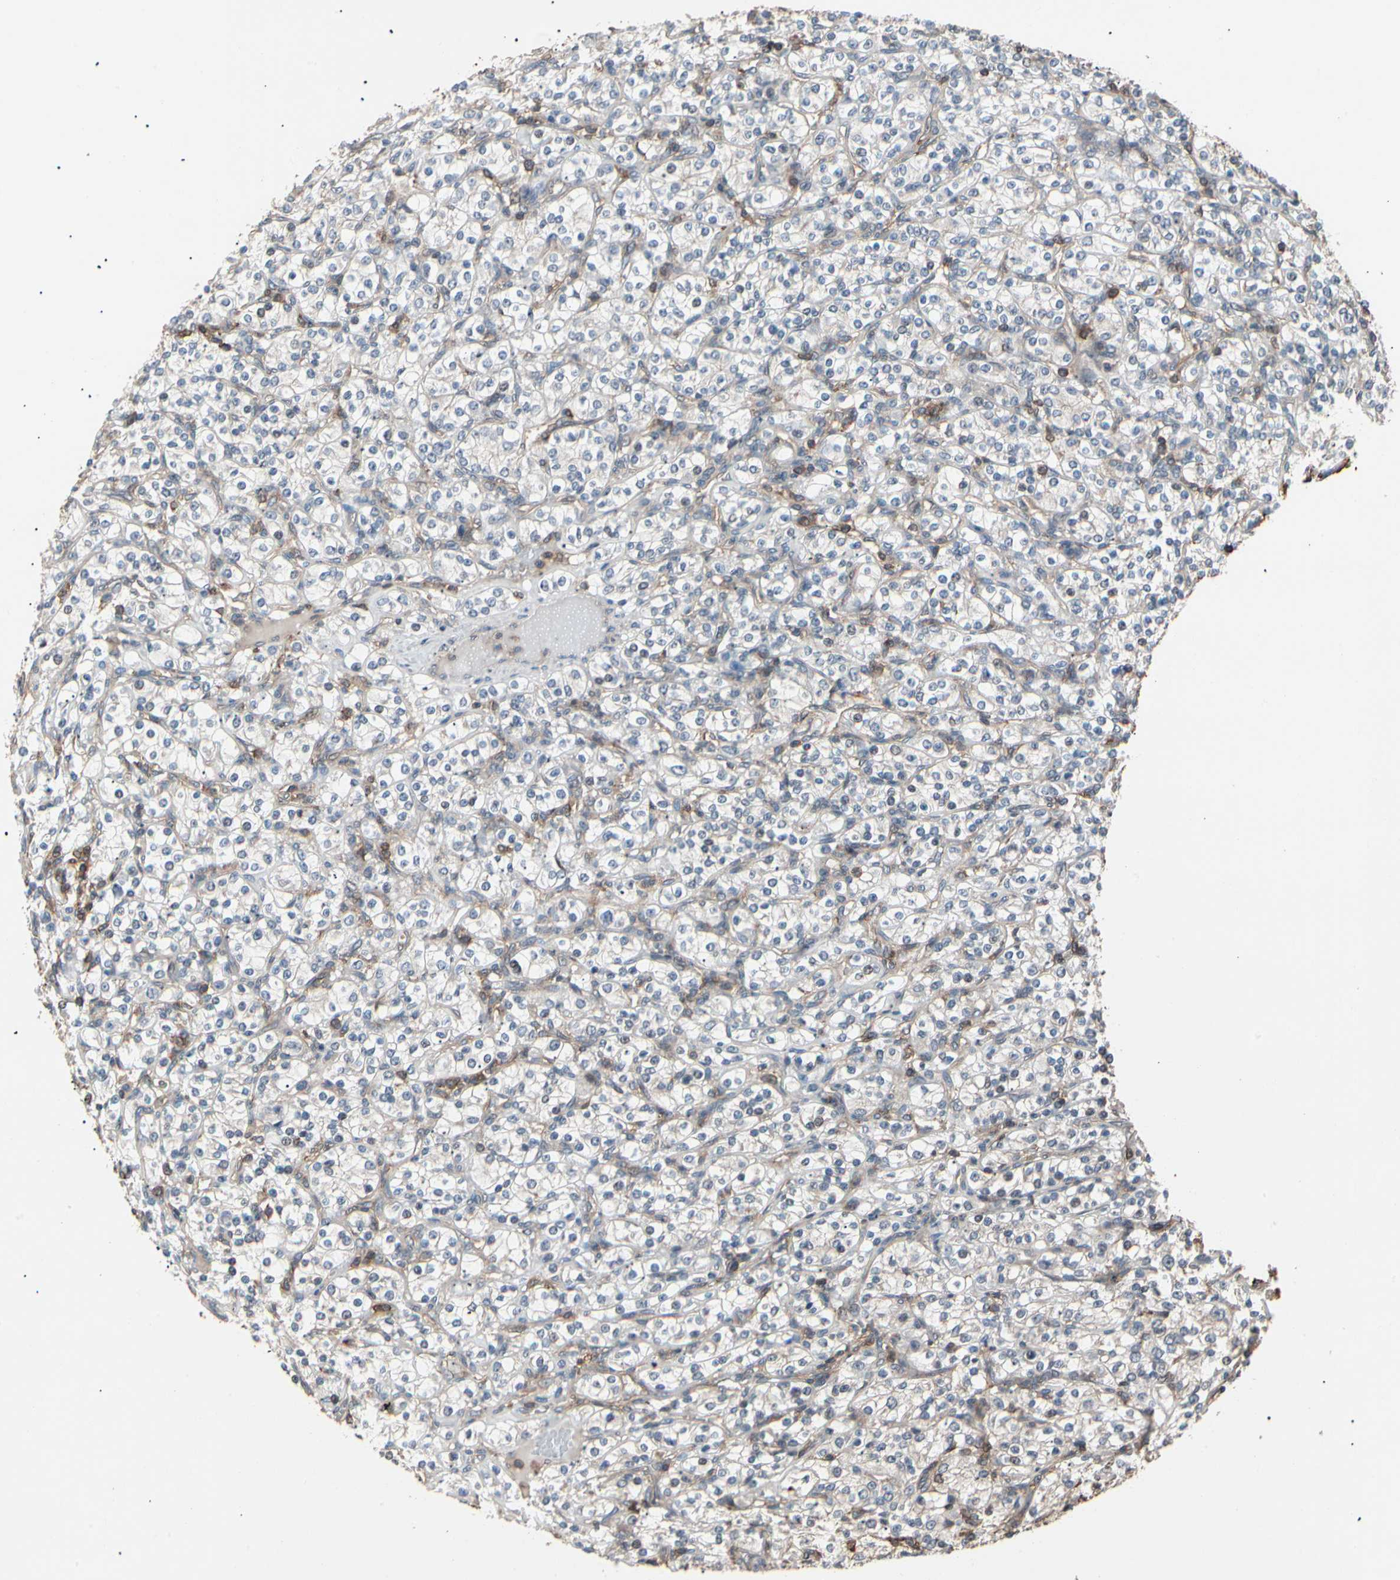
{"staining": {"intensity": "weak", "quantity": "<25%", "location": "cytoplasmic/membranous"}, "tissue": "renal cancer", "cell_type": "Tumor cells", "image_type": "cancer", "snomed": [{"axis": "morphology", "description": "Adenocarcinoma, NOS"}, {"axis": "topography", "description": "Kidney"}], "caption": "Image shows no protein positivity in tumor cells of renal adenocarcinoma tissue. (DAB immunohistochemistry, high magnification).", "gene": "MAPK13", "patient": {"sex": "male", "age": 77}}